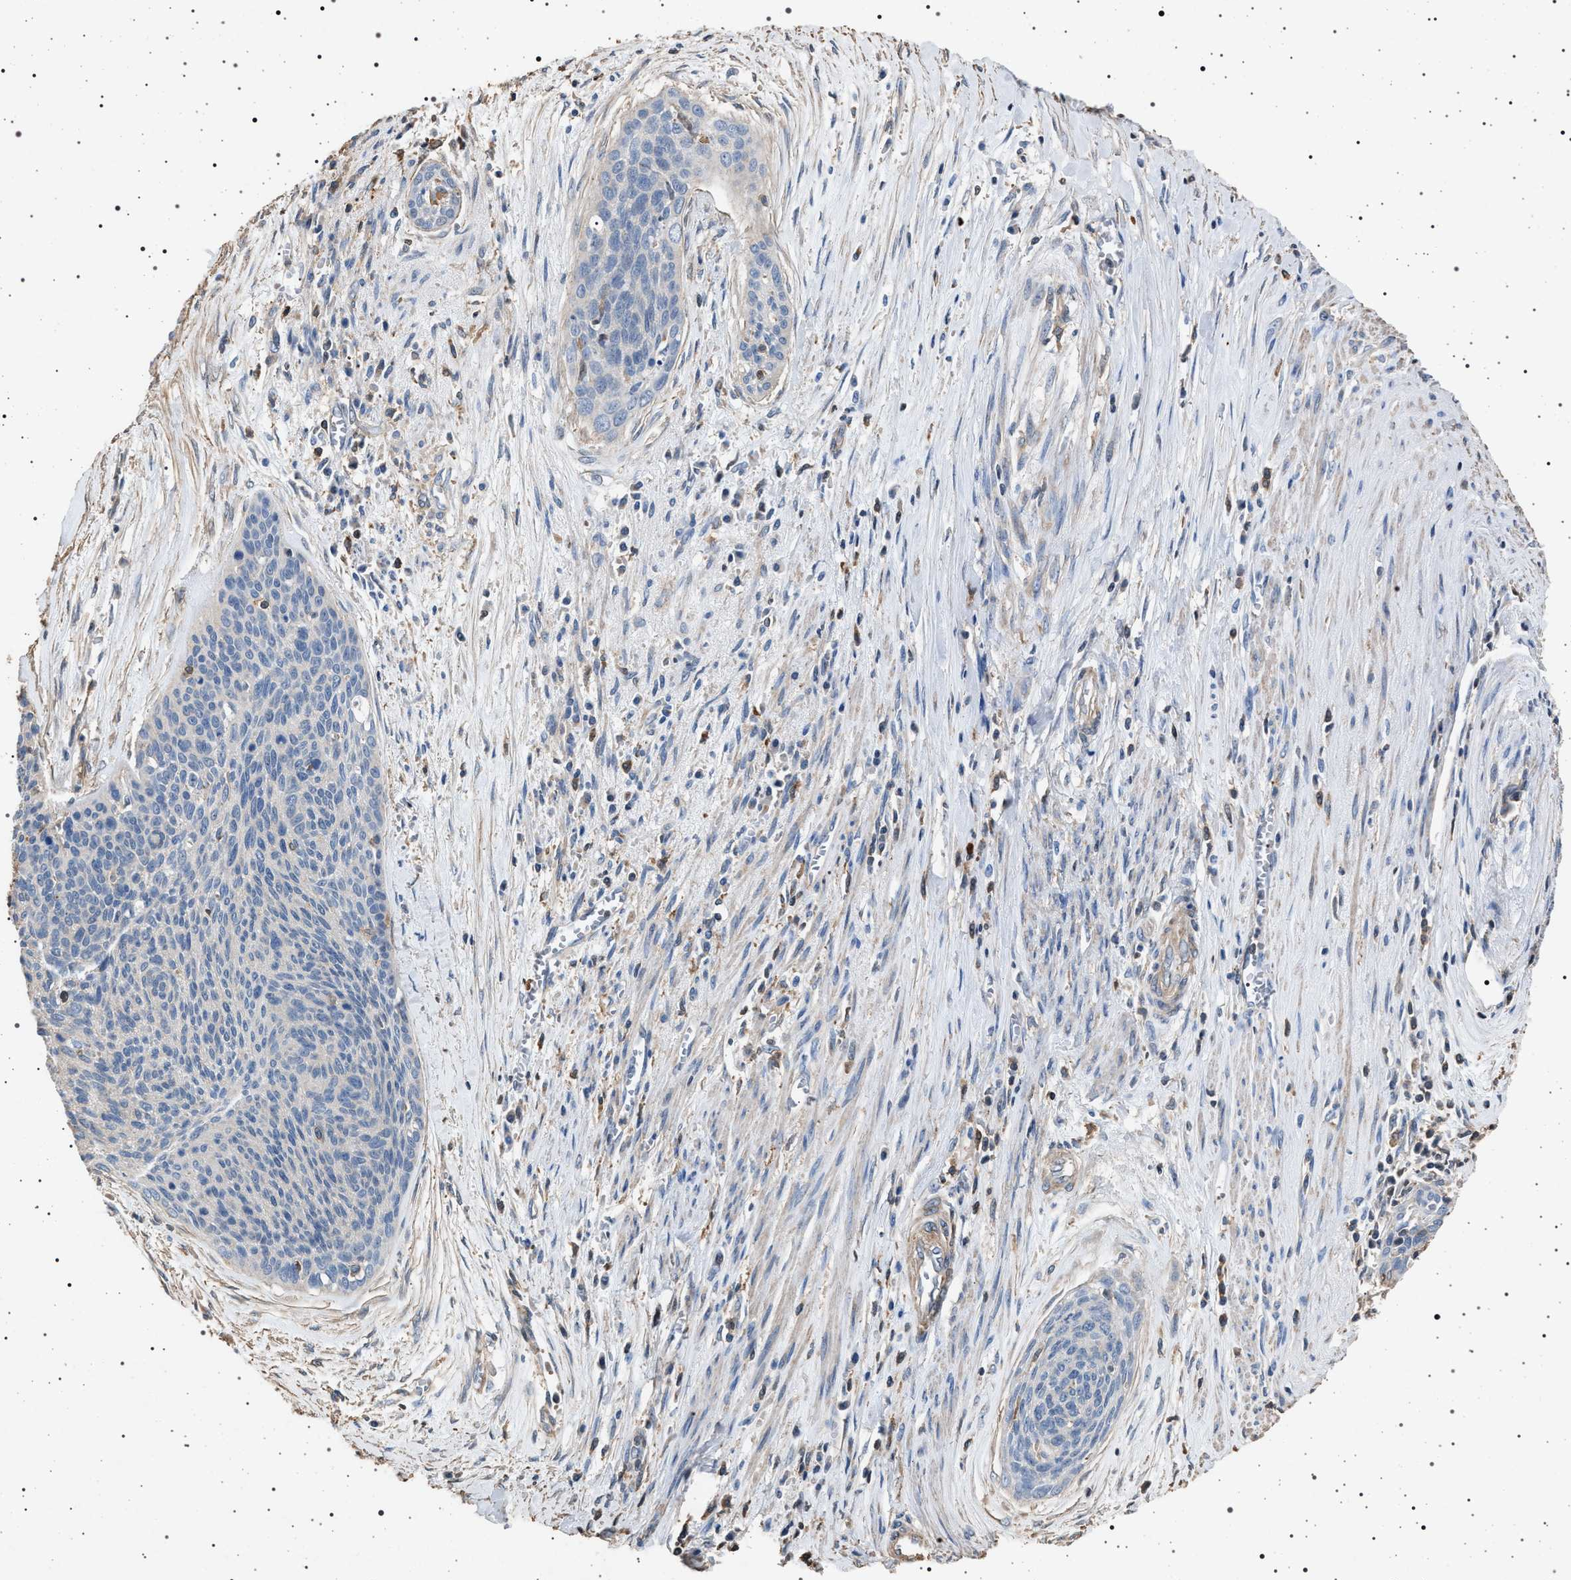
{"staining": {"intensity": "negative", "quantity": "none", "location": "none"}, "tissue": "cervical cancer", "cell_type": "Tumor cells", "image_type": "cancer", "snomed": [{"axis": "morphology", "description": "Squamous cell carcinoma, NOS"}, {"axis": "topography", "description": "Cervix"}], "caption": "High power microscopy image of an IHC image of cervical cancer, revealing no significant staining in tumor cells.", "gene": "SMAP2", "patient": {"sex": "female", "age": 55}}